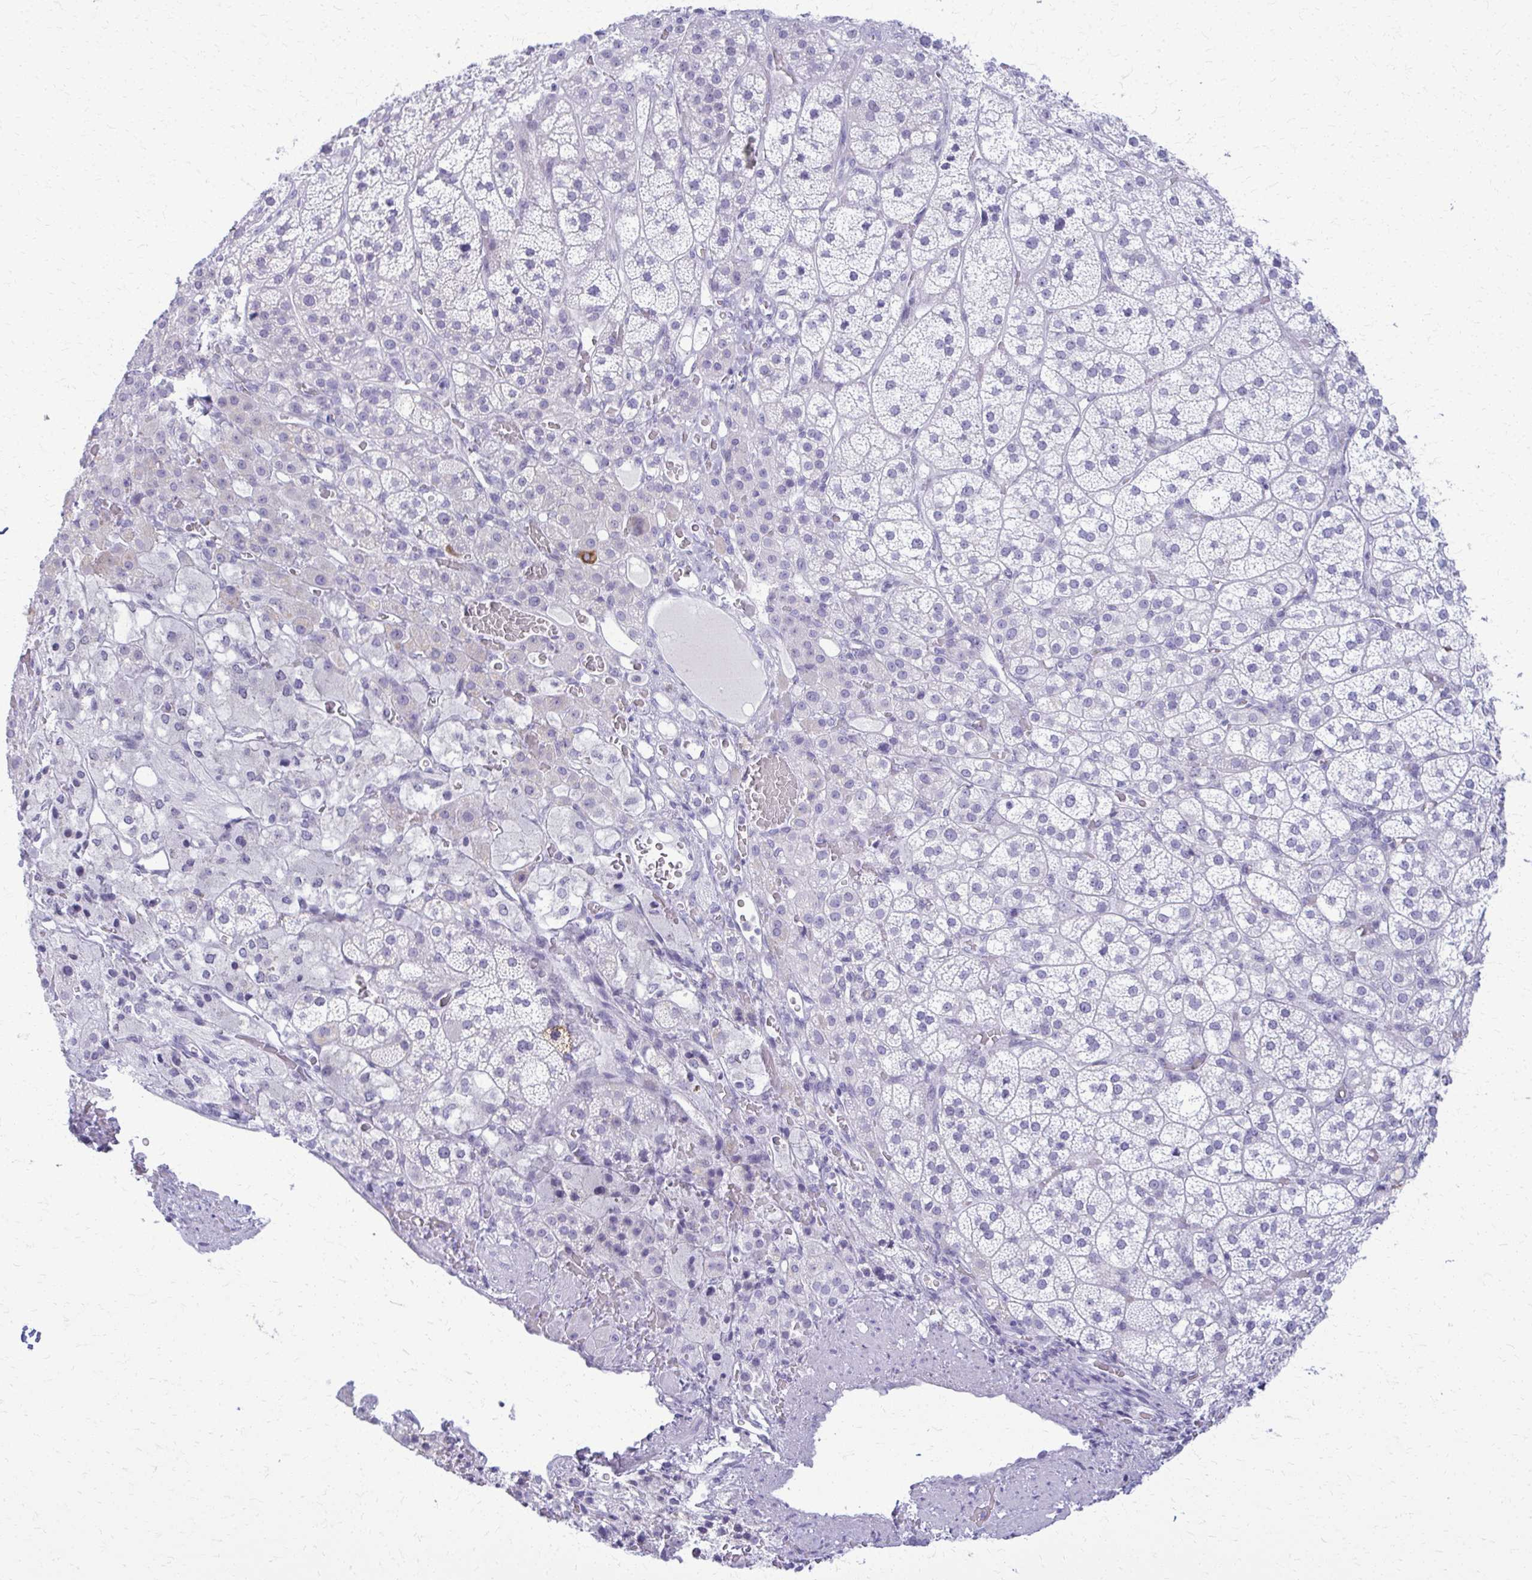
{"staining": {"intensity": "negative", "quantity": "none", "location": "none"}, "tissue": "adrenal gland", "cell_type": "Glandular cells", "image_type": "normal", "snomed": [{"axis": "morphology", "description": "Normal tissue, NOS"}, {"axis": "topography", "description": "Adrenal gland"}], "caption": "The IHC photomicrograph has no significant positivity in glandular cells of adrenal gland. Nuclei are stained in blue.", "gene": "ACSM2A", "patient": {"sex": "female", "age": 60}}